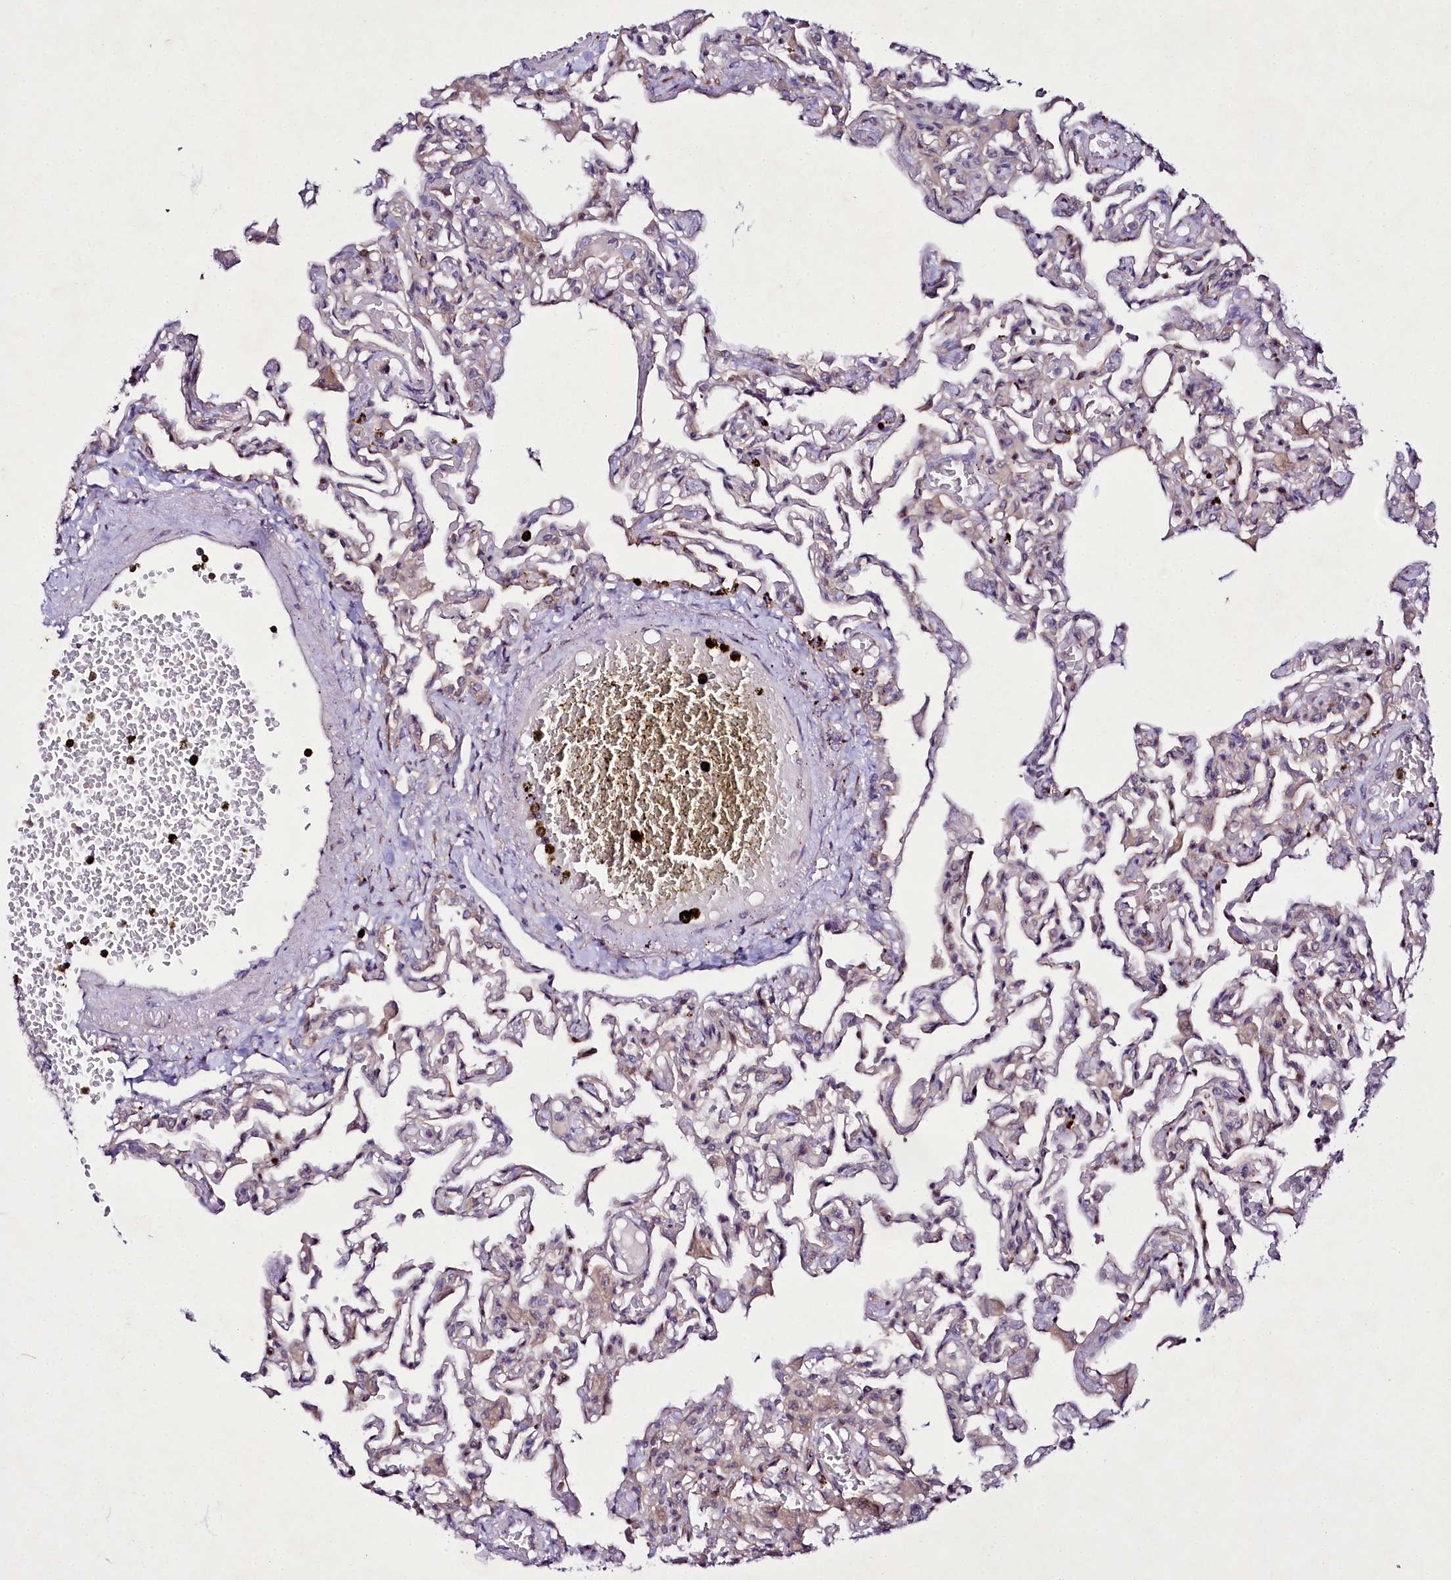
{"staining": {"intensity": "negative", "quantity": "none", "location": "none"}, "tissue": "lung", "cell_type": "Alveolar cells", "image_type": "normal", "snomed": [{"axis": "morphology", "description": "Normal tissue, NOS"}, {"axis": "topography", "description": "Bronchus"}, {"axis": "topography", "description": "Lung"}], "caption": "High power microscopy histopathology image of an immunohistochemistry image of unremarkable lung, revealing no significant staining in alveolar cells. The staining is performed using DAB (3,3'-diaminobenzidine) brown chromogen with nuclei counter-stained in using hematoxylin.", "gene": "ZC3H12C", "patient": {"sex": "female", "age": 49}}